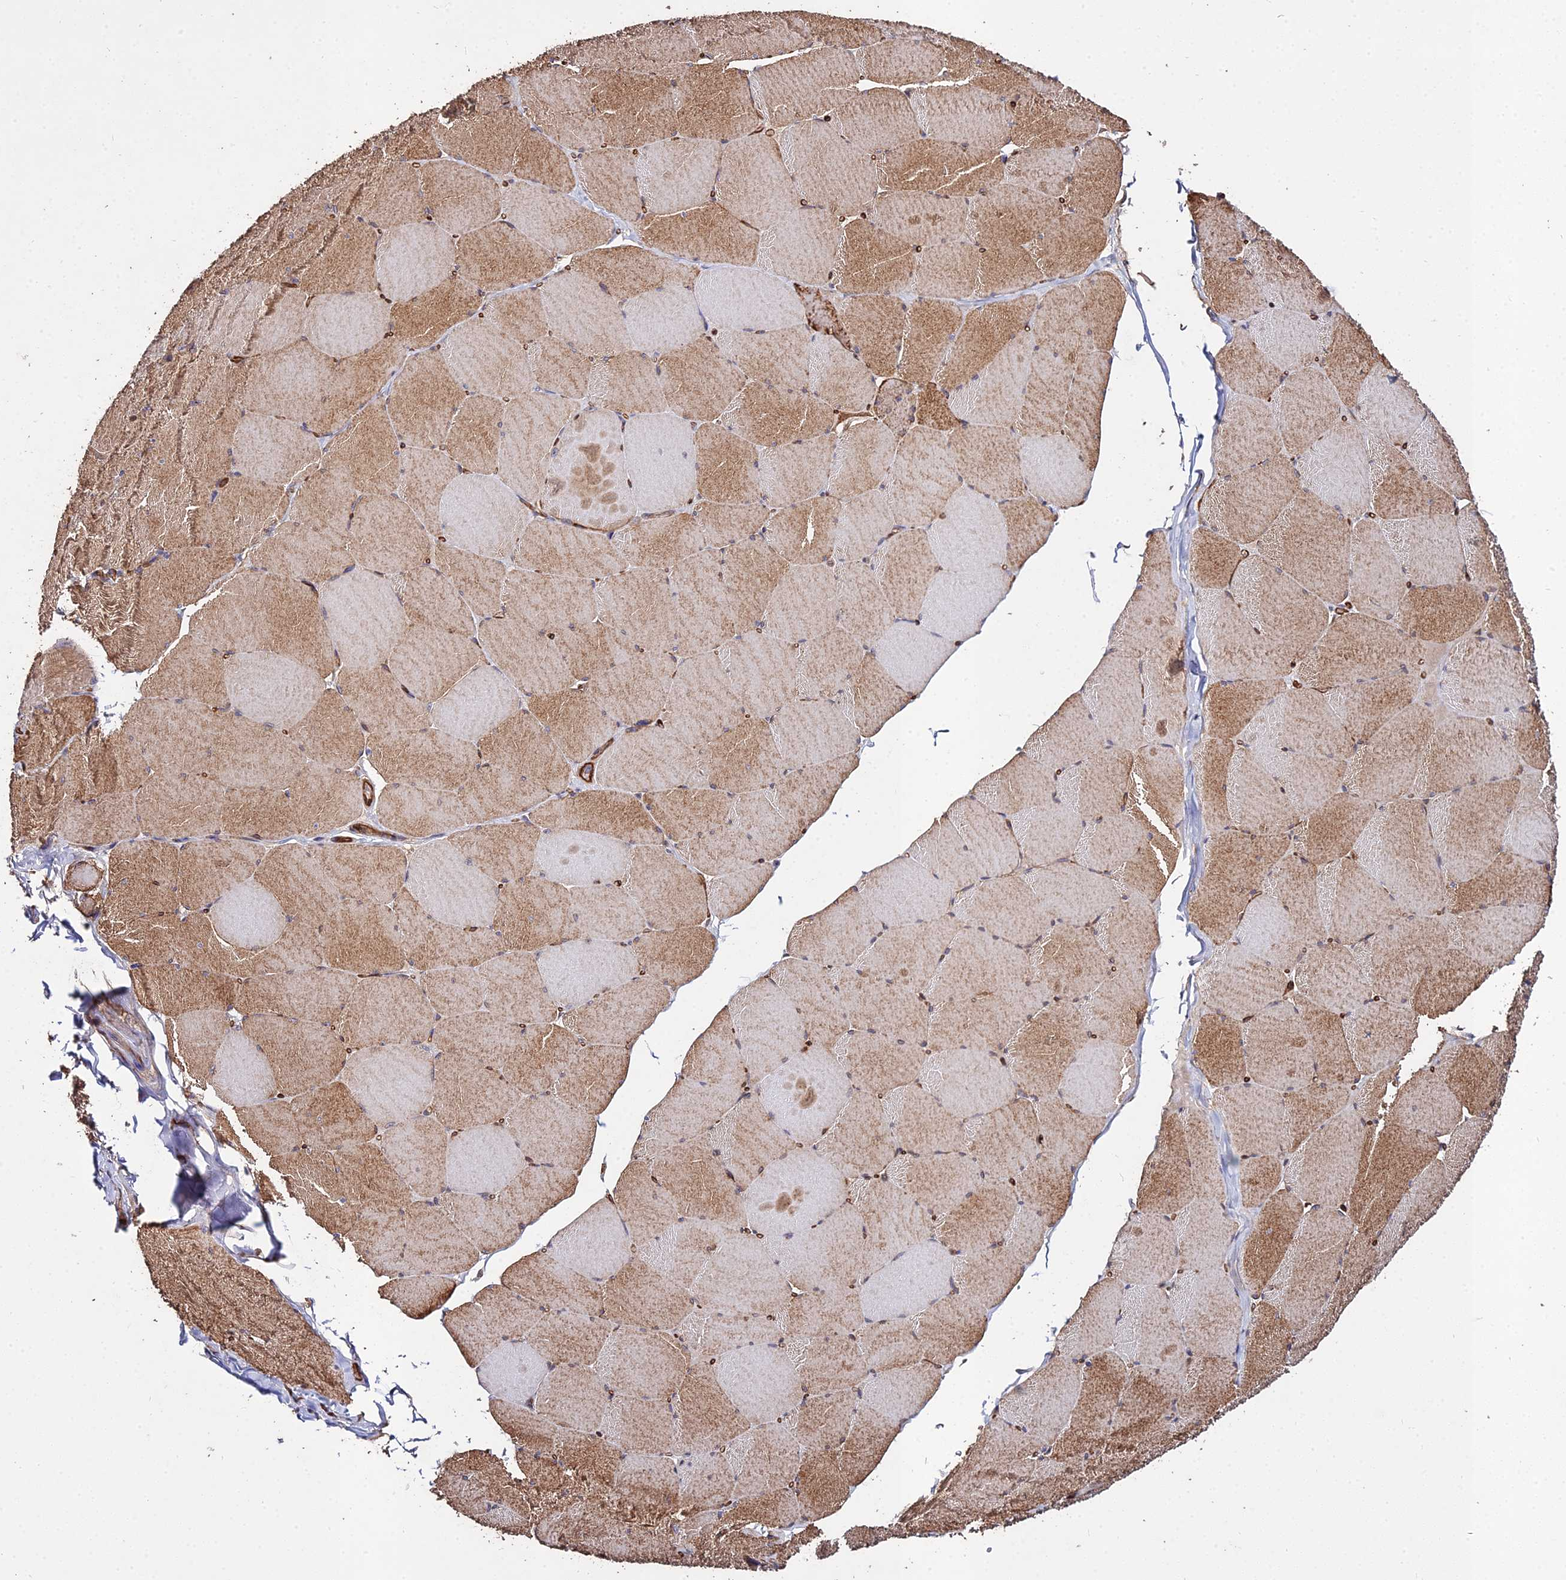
{"staining": {"intensity": "moderate", "quantity": "25%-75%", "location": "cytoplasmic/membranous,nuclear"}, "tissue": "skeletal muscle", "cell_type": "Myocytes", "image_type": "normal", "snomed": [{"axis": "morphology", "description": "Normal tissue, NOS"}, {"axis": "topography", "description": "Skeletal muscle"}, {"axis": "topography", "description": "Head-Neck"}], "caption": "DAB immunohistochemical staining of normal human skeletal muscle exhibits moderate cytoplasmic/membranous,nuclear protein positivity in about 25%-75% of myocytes. The staining was performed using DAB (3,3'-diaminobenzidine) to visualize the protein expression in brown, while the nuclei were stained in blue with hematoxylin (Magnification: 20x).", "gene": "GRTP1", "patient": {"sex": "male", "age": 66}}